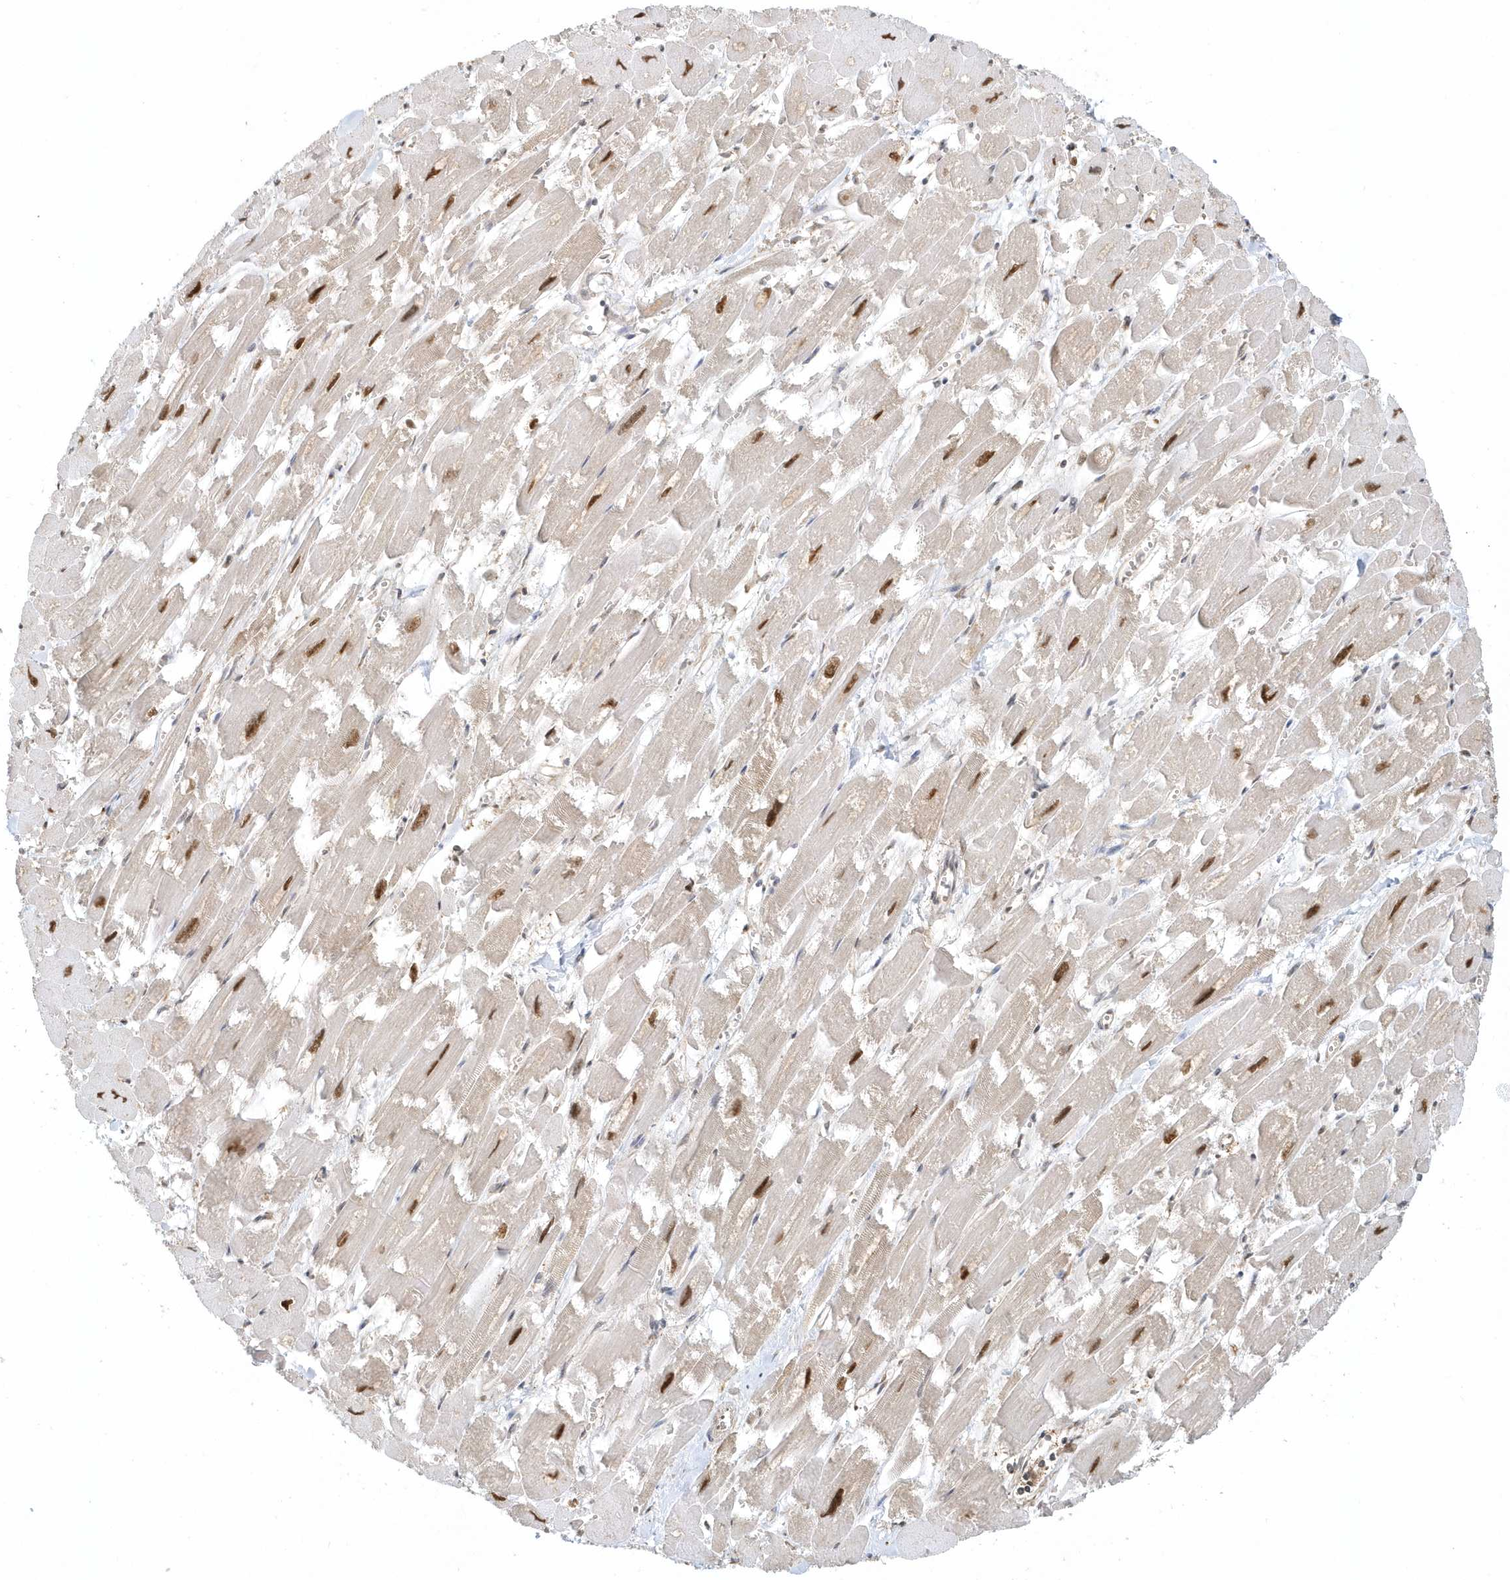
{"staining": {"intensity": "strong", "quantity": "25%-75%", "location": "nuclear"}, "tissue": "heart muscle", "cell_type": "Cardiomyocytes", "image_type": "normal", "snomed": [{"axis": "morphology", "description": "Normal tissue, NOS"}, {"axis": "topography", "description": "Heart"}], "caption": "Human heart muscle stained for a protein (brown) displays strong nuclear positive positivity in approximately 25%-75% of cardiomyocytes.", "gene": "PSMD6", "patient": {"sex": "male", "age": 54}}